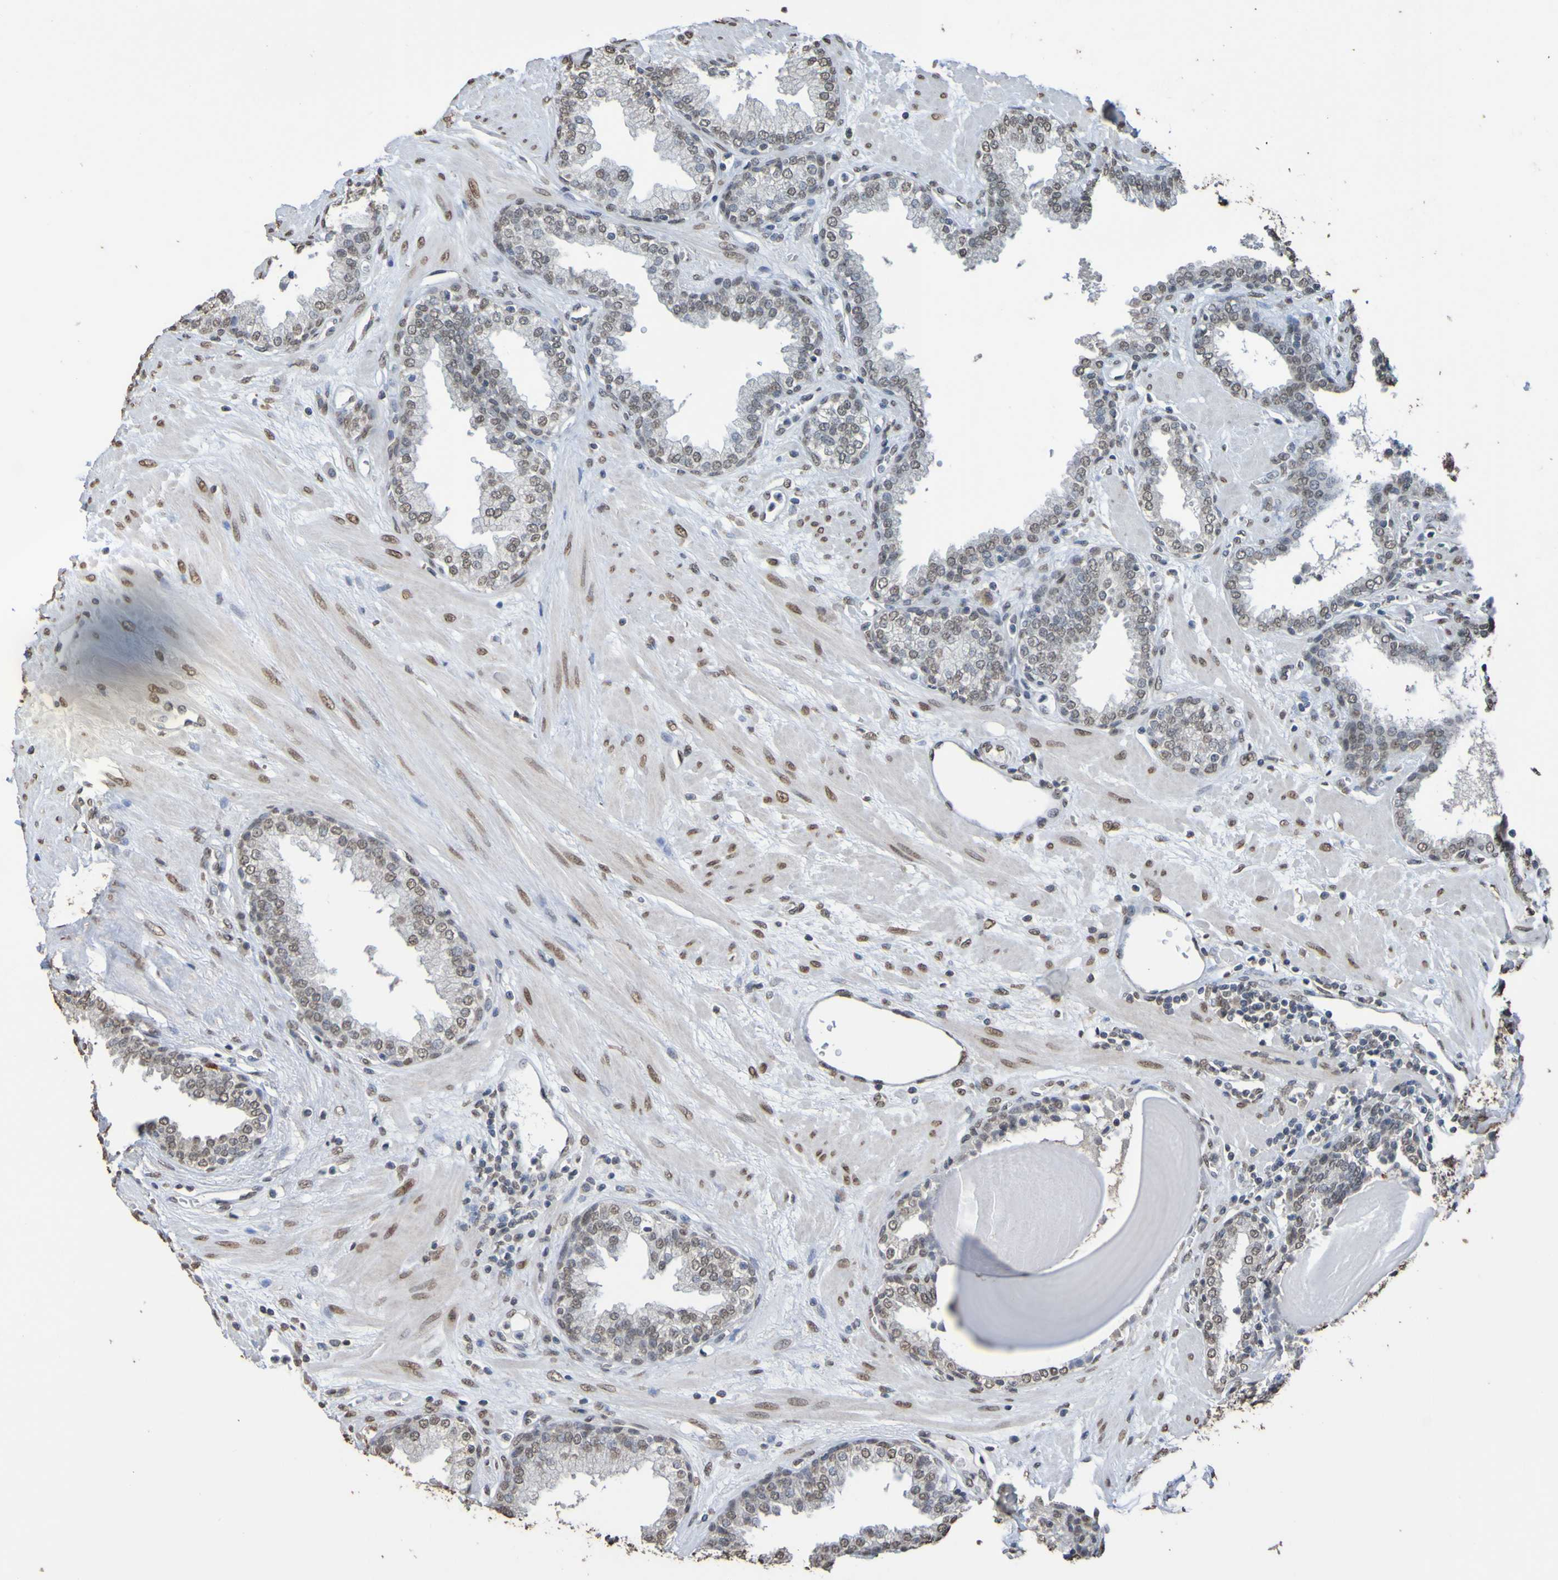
{"staining": {"intensity": "weak", "quantity": "25%-75%", "location": "nuclear"}, "tissue": "prostate", "cell_type": "Glandular cells", "image_type": "normal", "snomed": [{"axis": "morphology", "description": "Normal tissue, NOS"}, {"axis": "topography", "description": "Prostate"}], "caption": "Immunohistochemical staining of unremarkable human prostate exhibits low levels of weak nuclear expression in about 25%-75% of glandular cells.", "gene": "ALKBH2", "patient": {"sex": "male", "age": 51}}